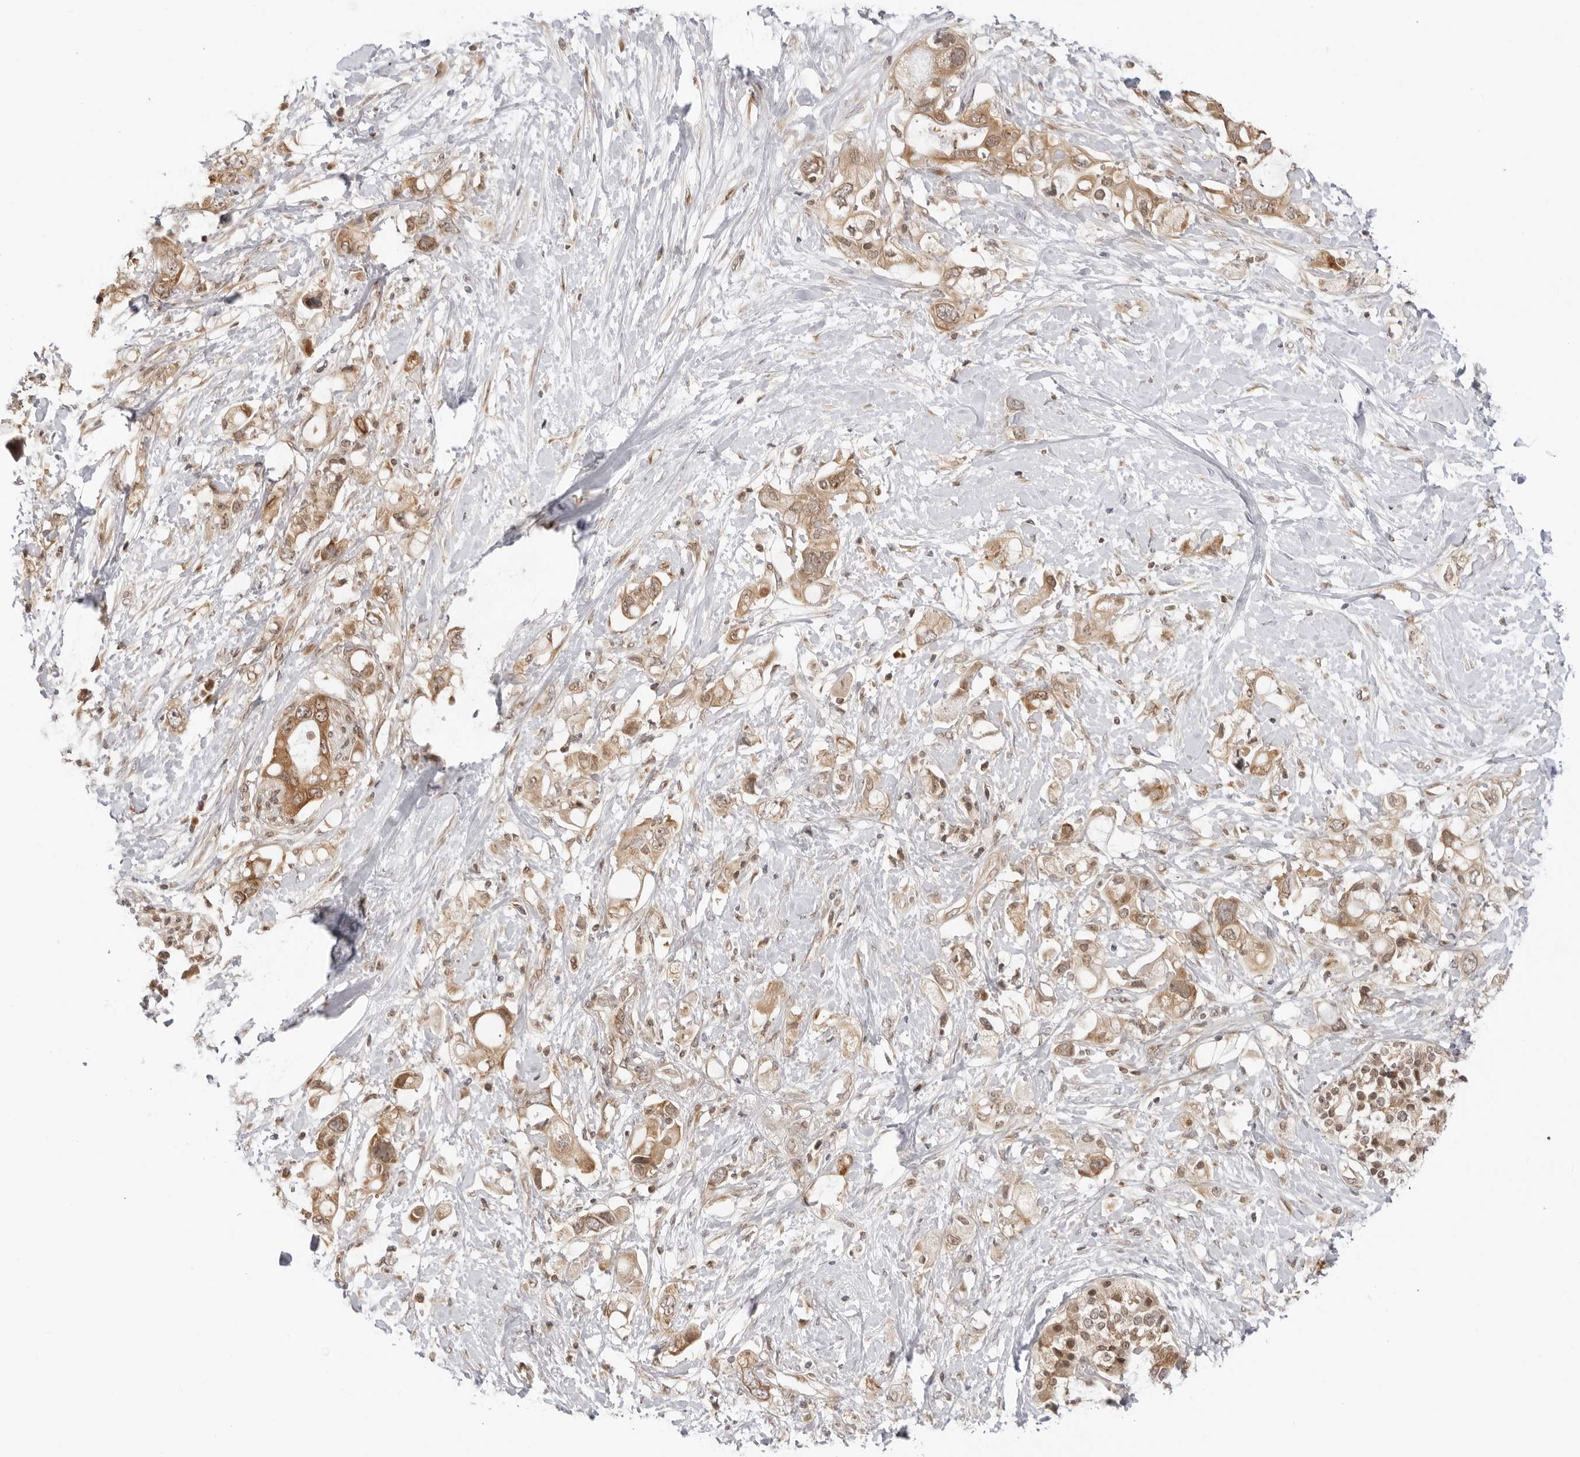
{"staining": {"intensity": "moderate", "quantity": ">75%", "location": "cytoplasmic/membranous"}, "tissue": "pancreatic cancer", "cell_type": "Tumor cells", "image_type": "cancer", "snomed": [{"axis": "morphology", "description": "Adenocarcinoma, NOS"}, {"axis": "topography", "description": "Pancreas"}], "caption": "Pancreatic cancer (adenocarcinoma) stained for a protein demonstrates moderate cytoplasmic/membranous positivity in tumor cells.", "gene": "PRRC2C", "patient": {"sex": "female", "age": 56}}